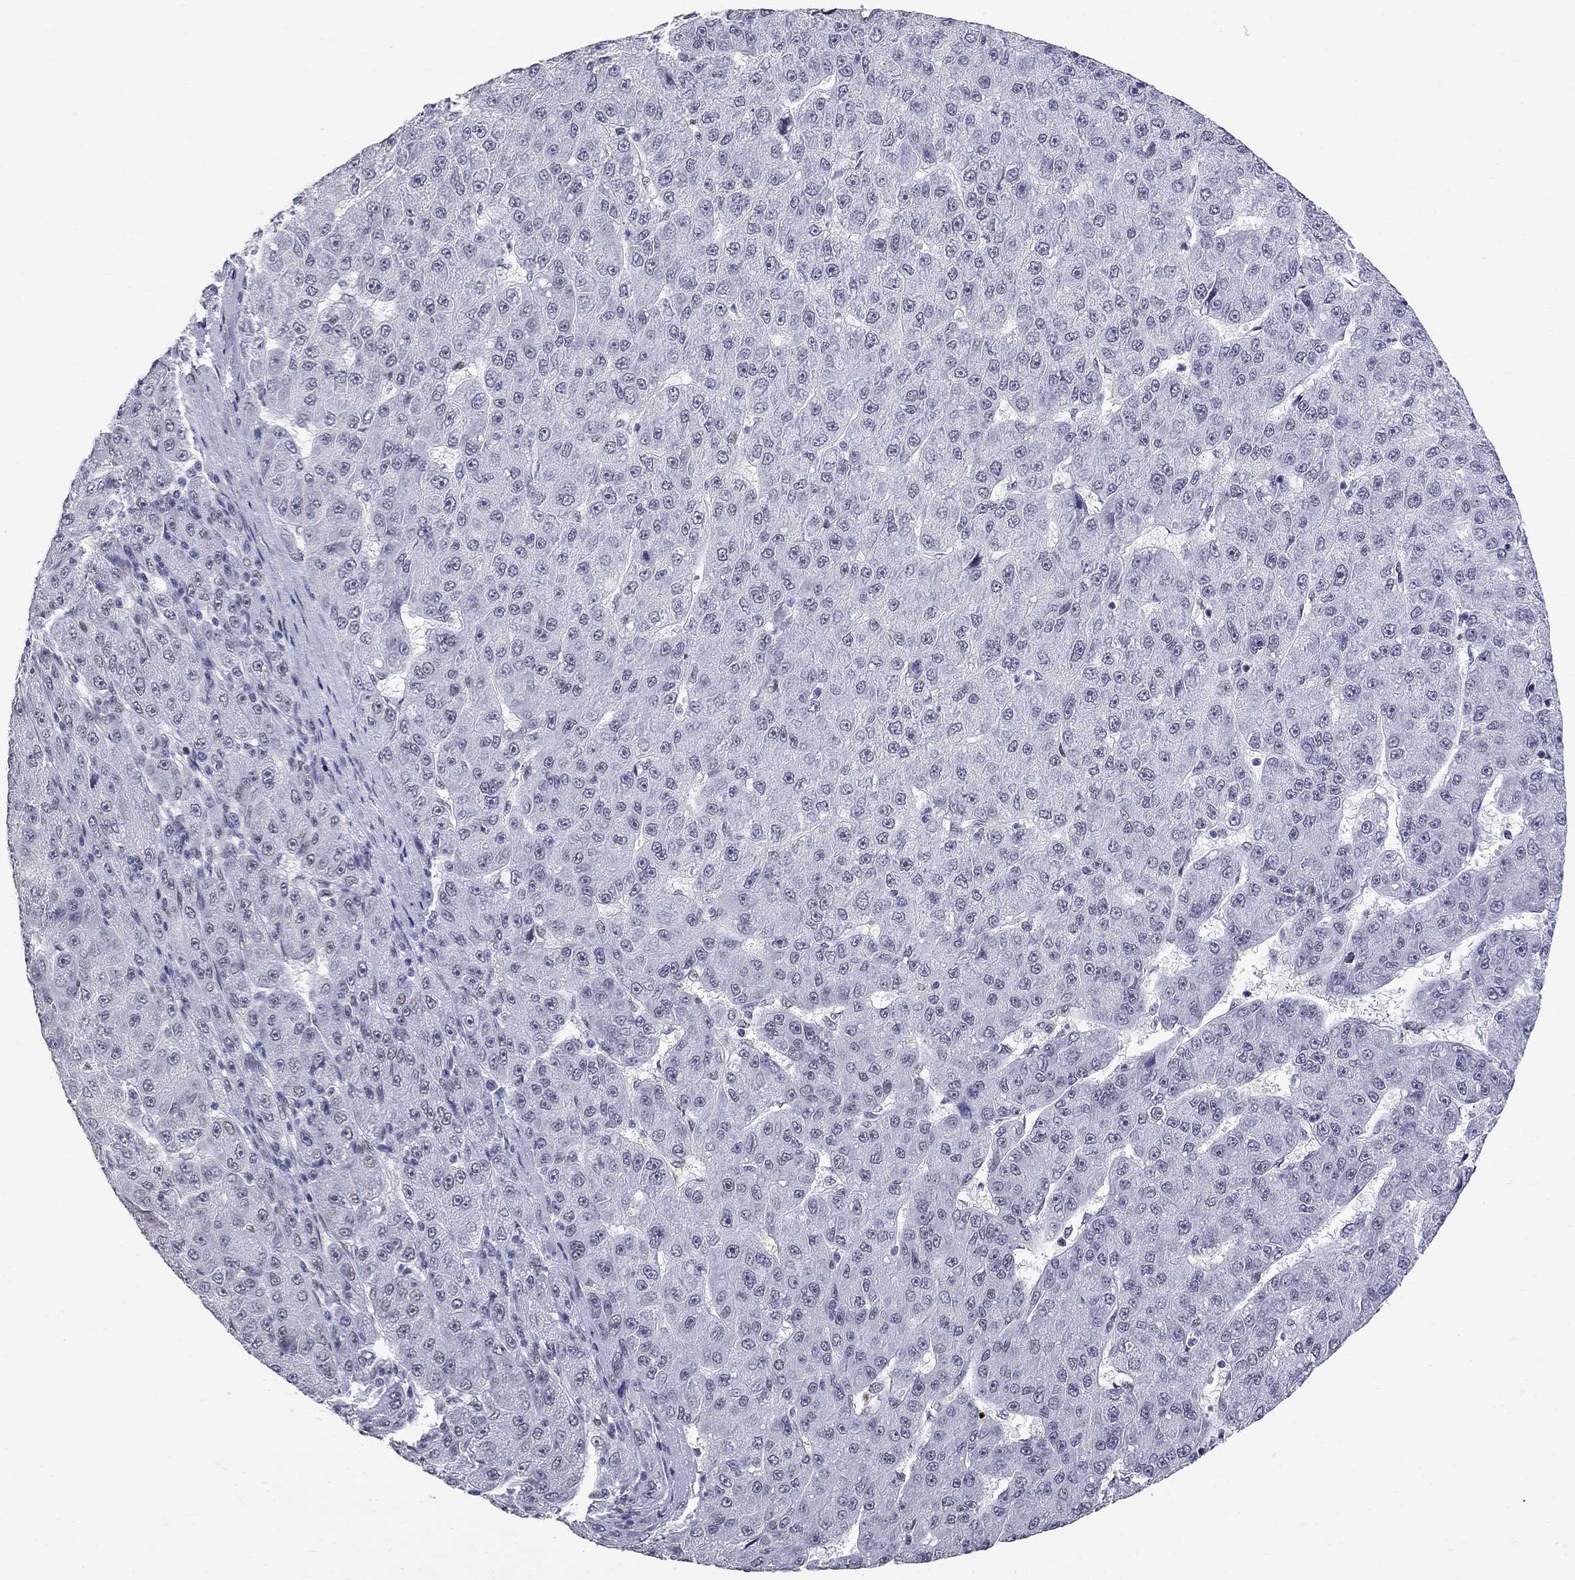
{"staining": {"intensity": "negative", "quantity": "none", "location": "none"}, "tissue": "liver cancer", "cell_type": "Tumor cells", "image_type": "cancer", "snomed": [{"axis": "morphology", "description": "Carcinoma, Hepatocellular, NOS"}, {"axis": "topography", "description": "Liver"}], "caption": "Human liver hepatocellular carcinoma stained for a protein using IHC demonstrates no staining in tumor cells.", "gene": "ZBTB47", "patient": {"sex": "male", "age": 67}}